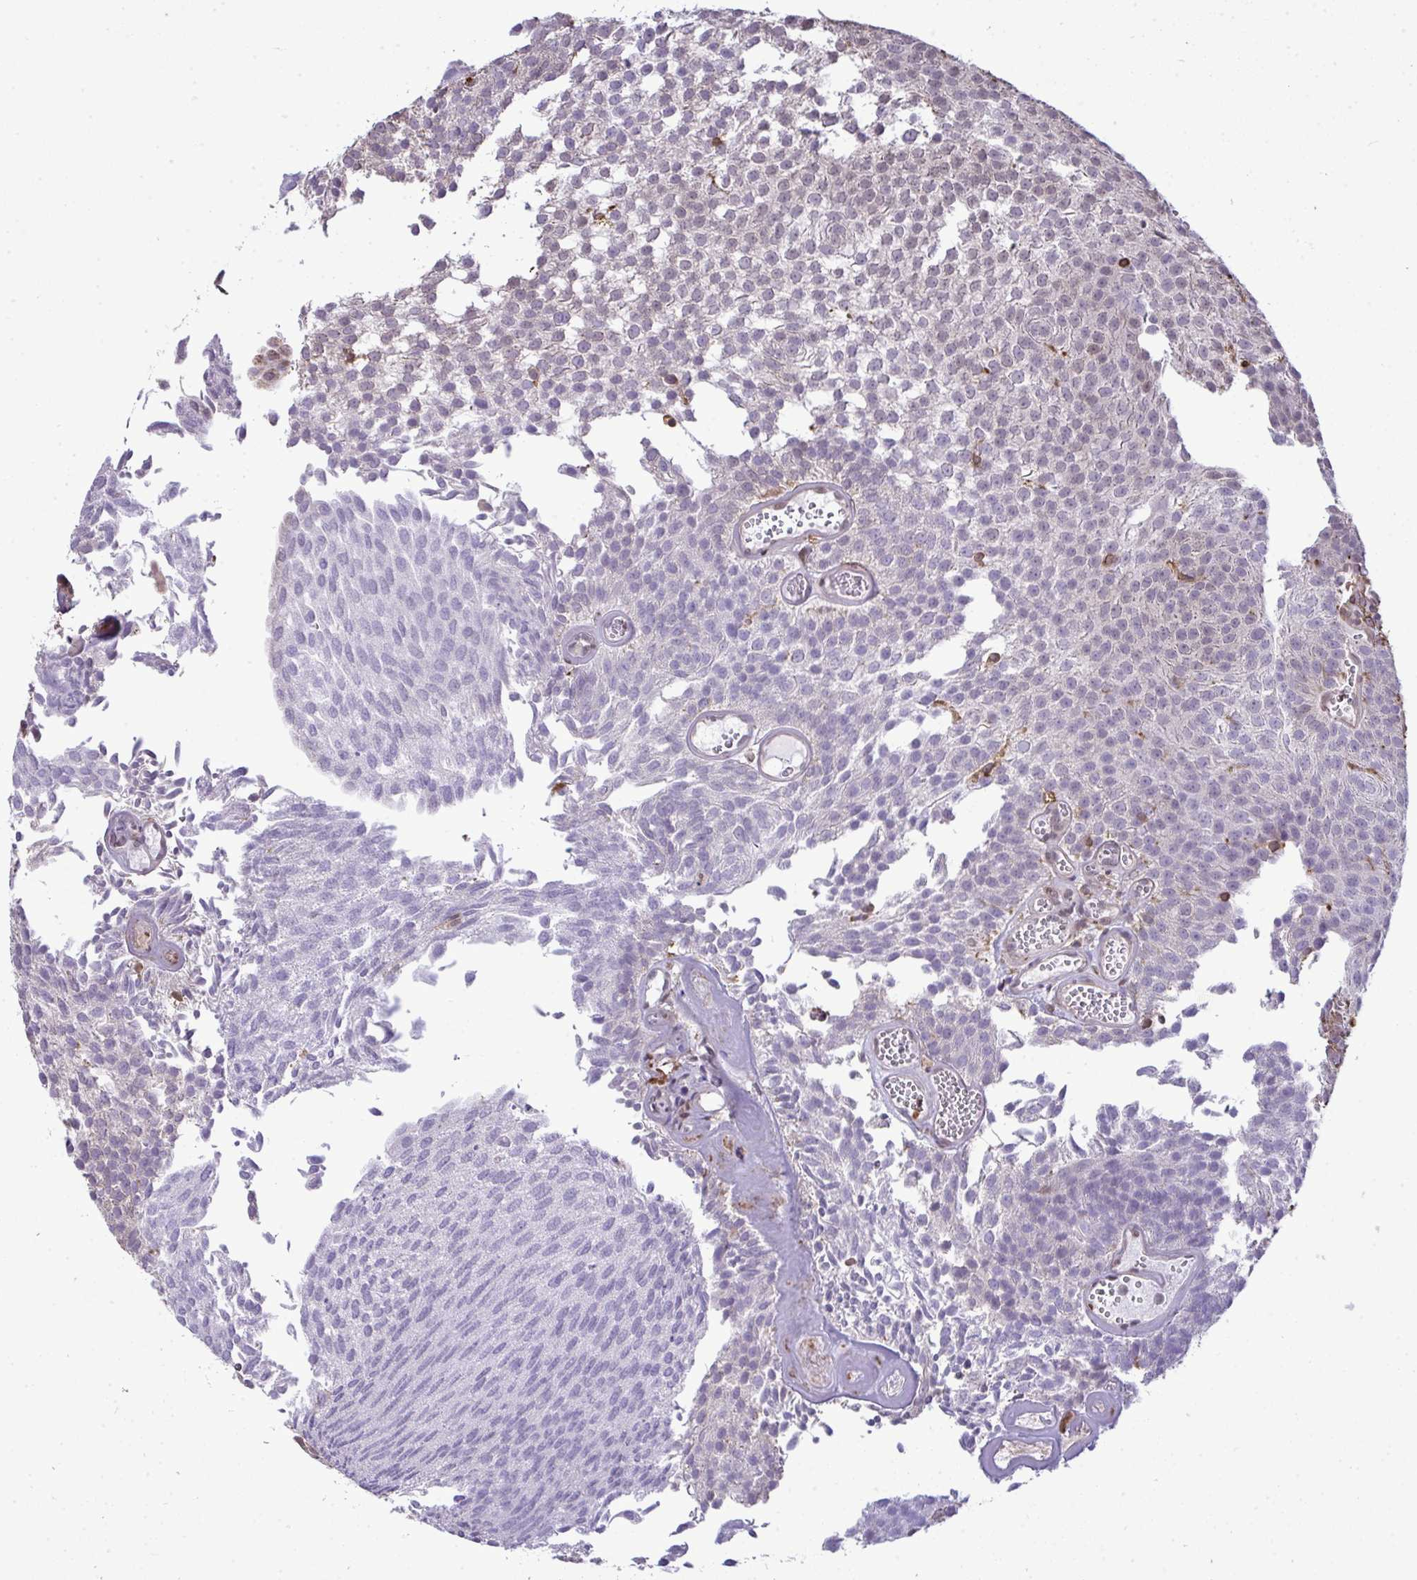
{"staining": {"intensity": "negative", "quantity": "none", "location": "none"}, "tissue": "urothelial cancer", "cell_type": "Tumor cells", "image_type": "cancer", "snomed": [{"axis": "morphology", "description": "Urothelial carcinoma, Low grade"}, {"axis": "topography", "description": "Urinary bladder"}], "caption": "Urothelial cancer stained for a protein using IHC reveals no staining tumor cells.", "gene": "ANXA5", "patient": {"sex": "male", "age": 82}}